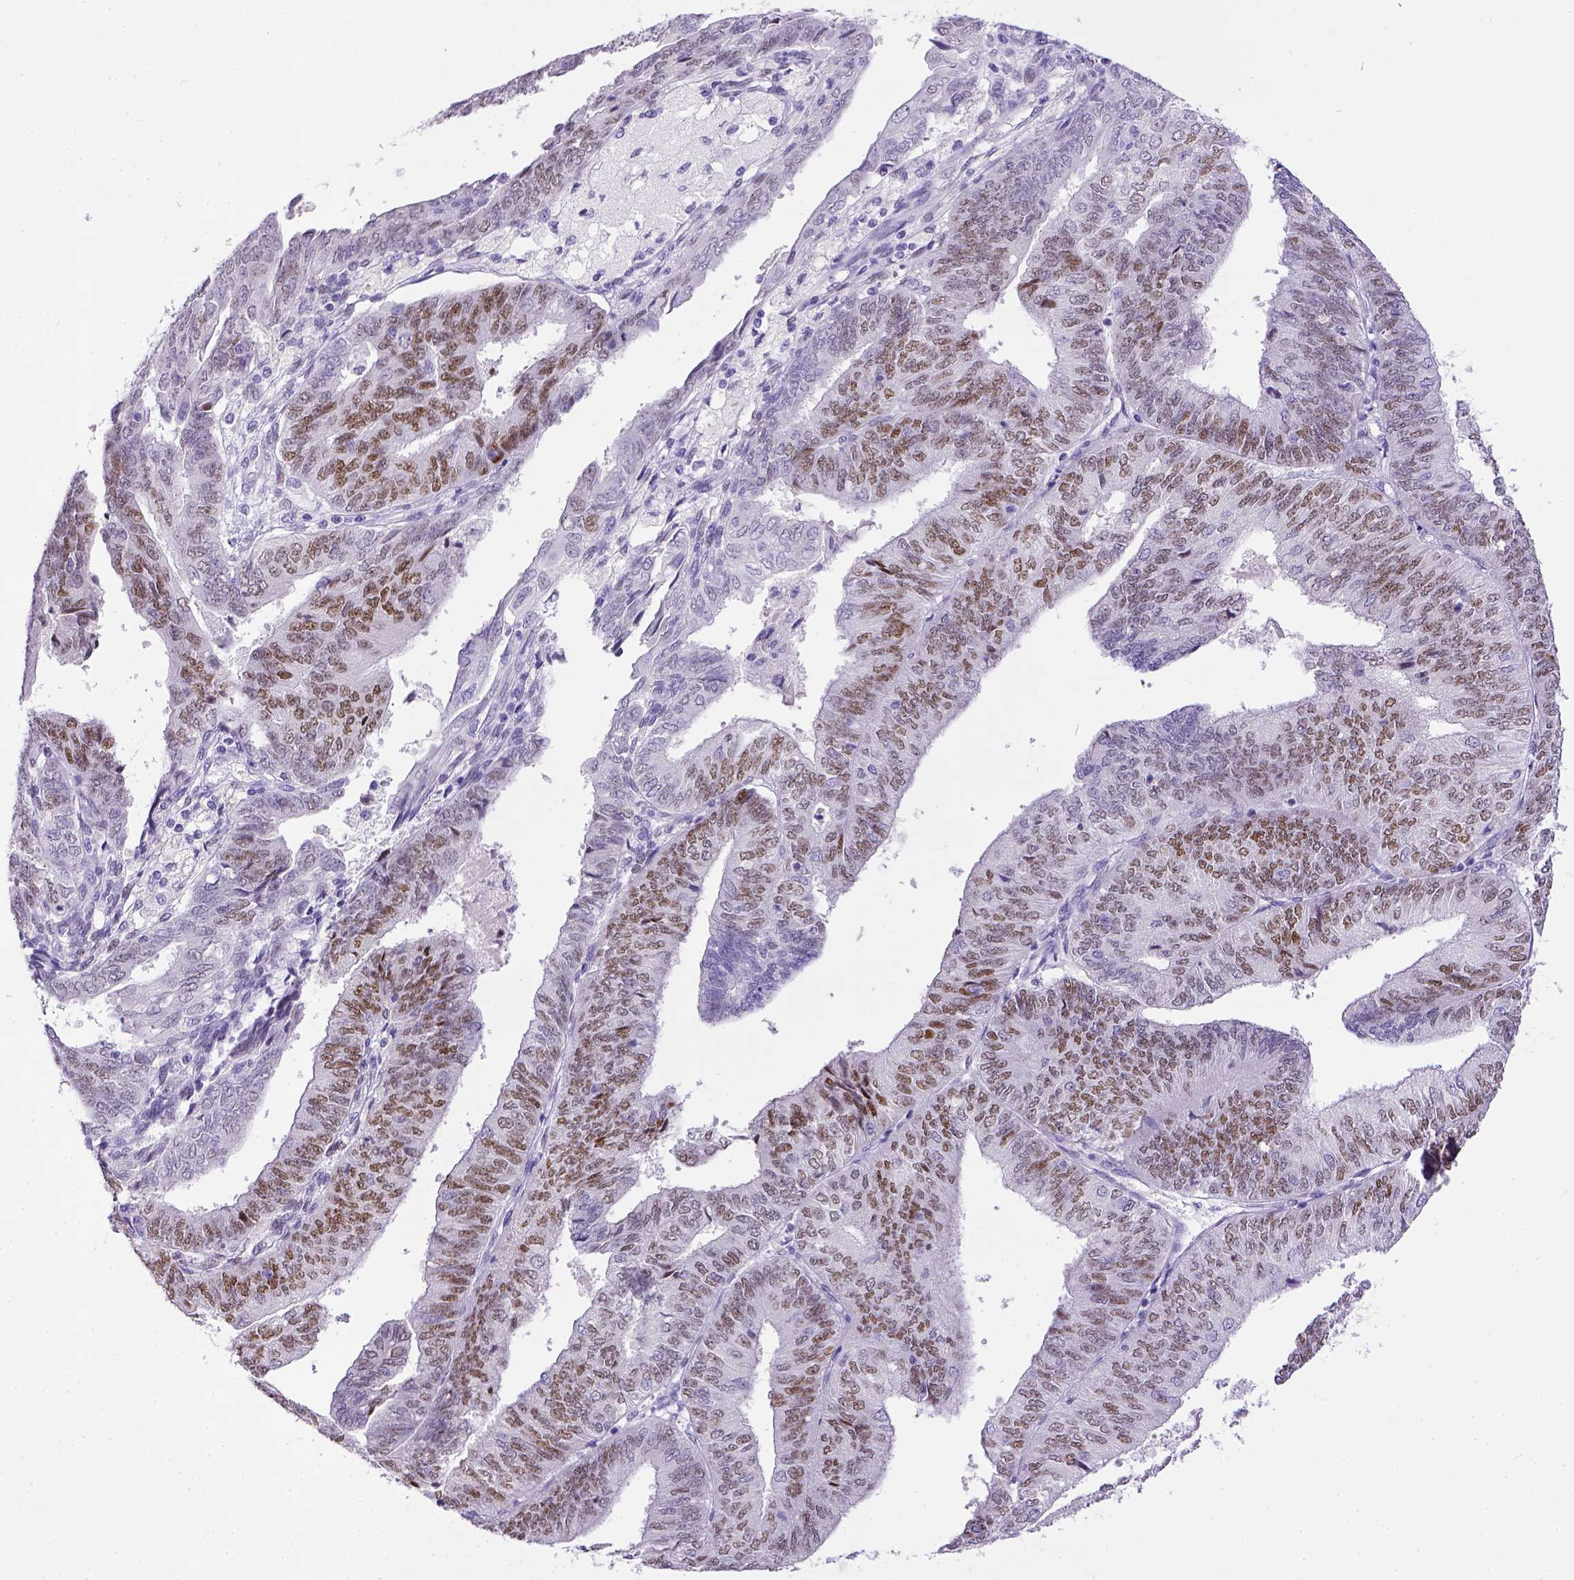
{"staining": {"intensity": "moderate", "quantity": "<25%", "location": "nuclear"}, "tissue": "endometrial cancer", "cell_type": "Tumor cells", "image_type": "cancer", "snomed": [{"axis": "morphology", "description": "Adenocarcinoma, NOS"}, {"axis": "topography", "description": "Endometrium"}], "caption": "Immunohistochemical staining of adenocarcinoma (endometrial) exhibits low levels of moderate nuclear staining in approximately <25% of tumor cells. (Stains: DAB in brown, nuclei in blue, Microscopy: brightfield microscopy at high magnification).", "gene": "ESR1", "patient": {"sex": "female", "age": 58}}